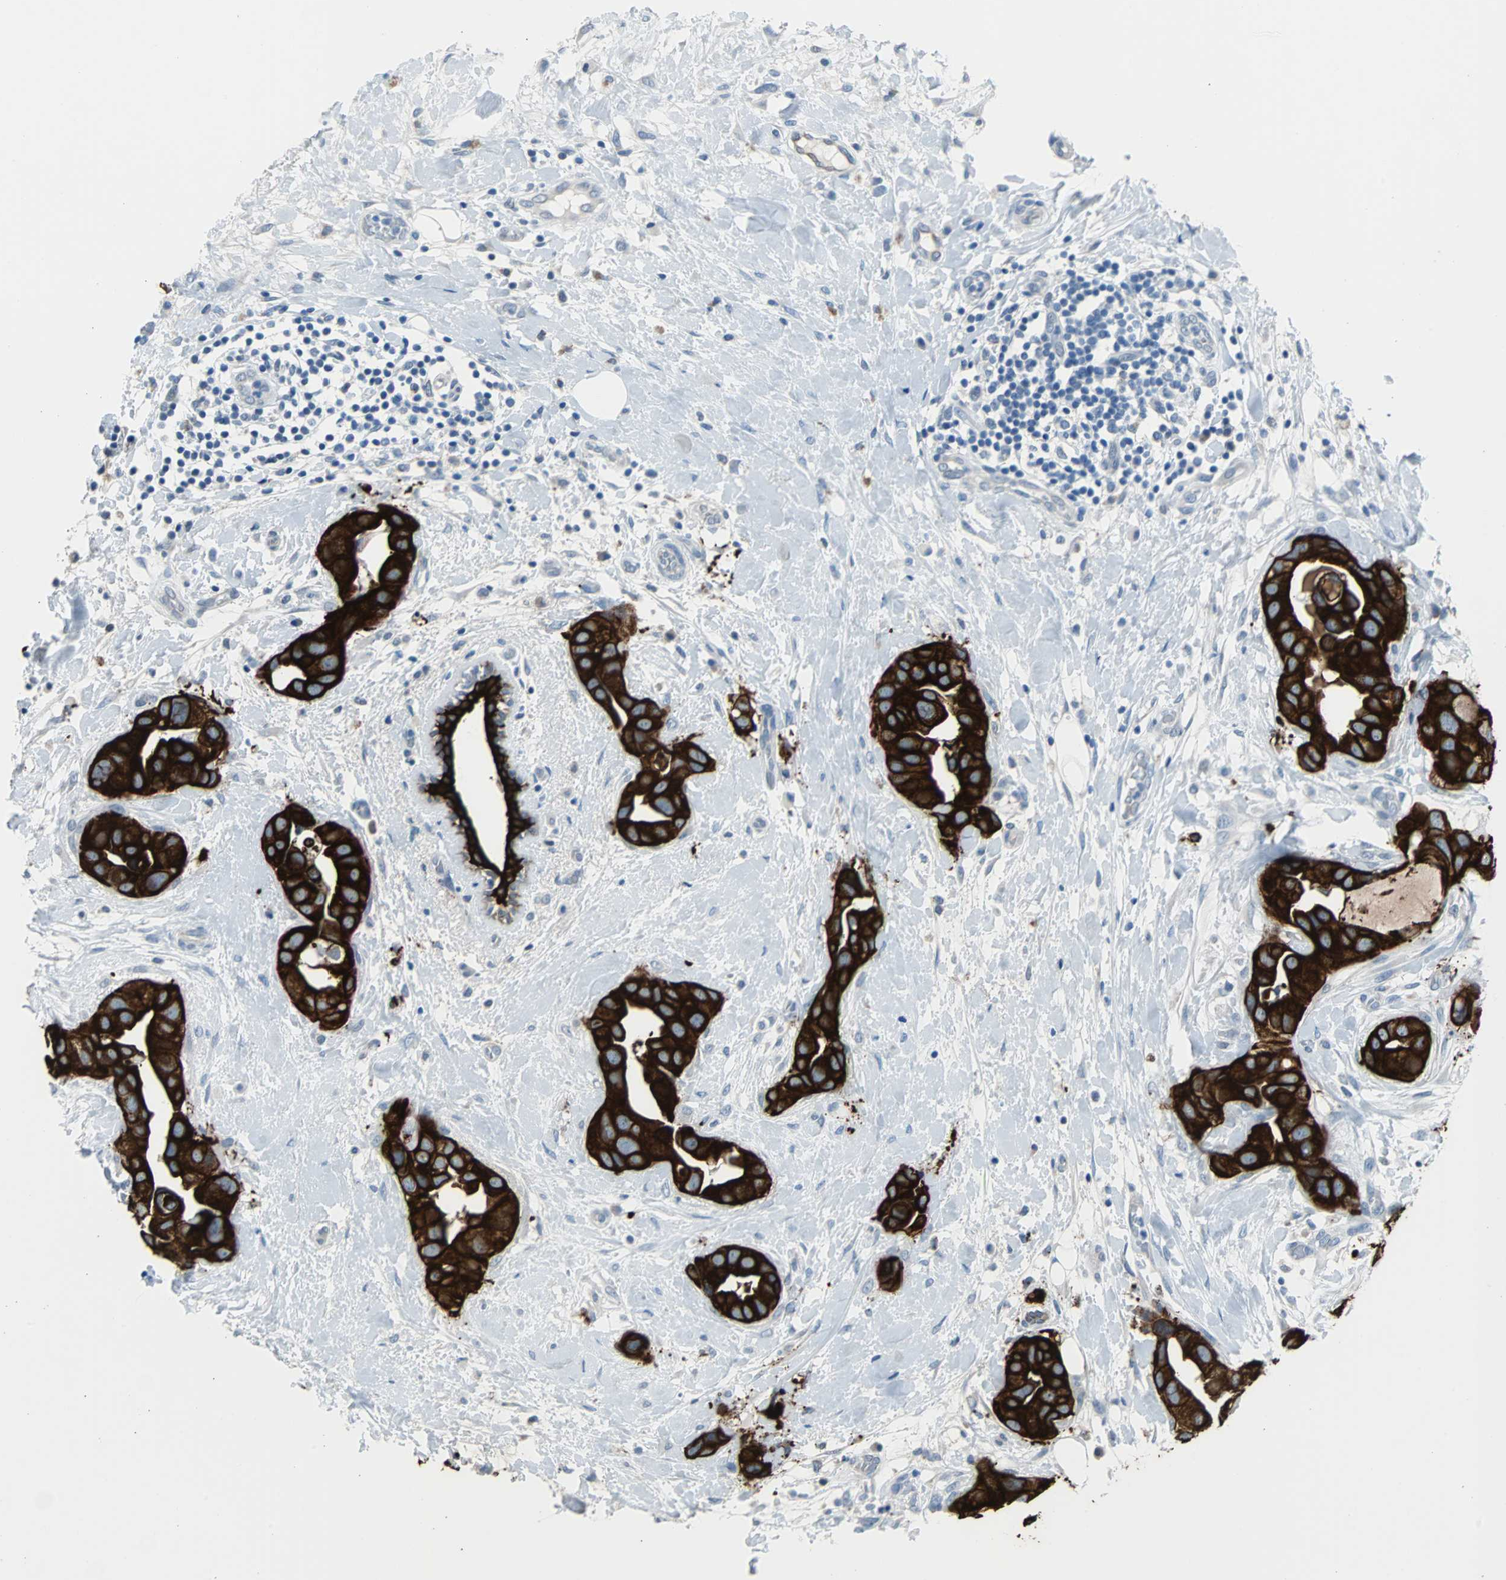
{"staining": {"intensity": "strong", "quantity": ">75%", "location": "cytoplasmic/membranous"}, "tissue": "breast cancer", "cell_type": "Tumor cells", "image_type": "cancer", "snomed": [{"axis": "morphology", "description": "Duct carcinoma"}, {"axis": "topography", "description": "Breast"}], "caption": "Immunohistochemical staining of human breast invasive ductal carcinoma exhibits high levels of strong cytoplasmic/membranous expression in approximately >75% of tumor cells.", "gene": "KRT7", "patient": {"sex": "female", "age": 40}}